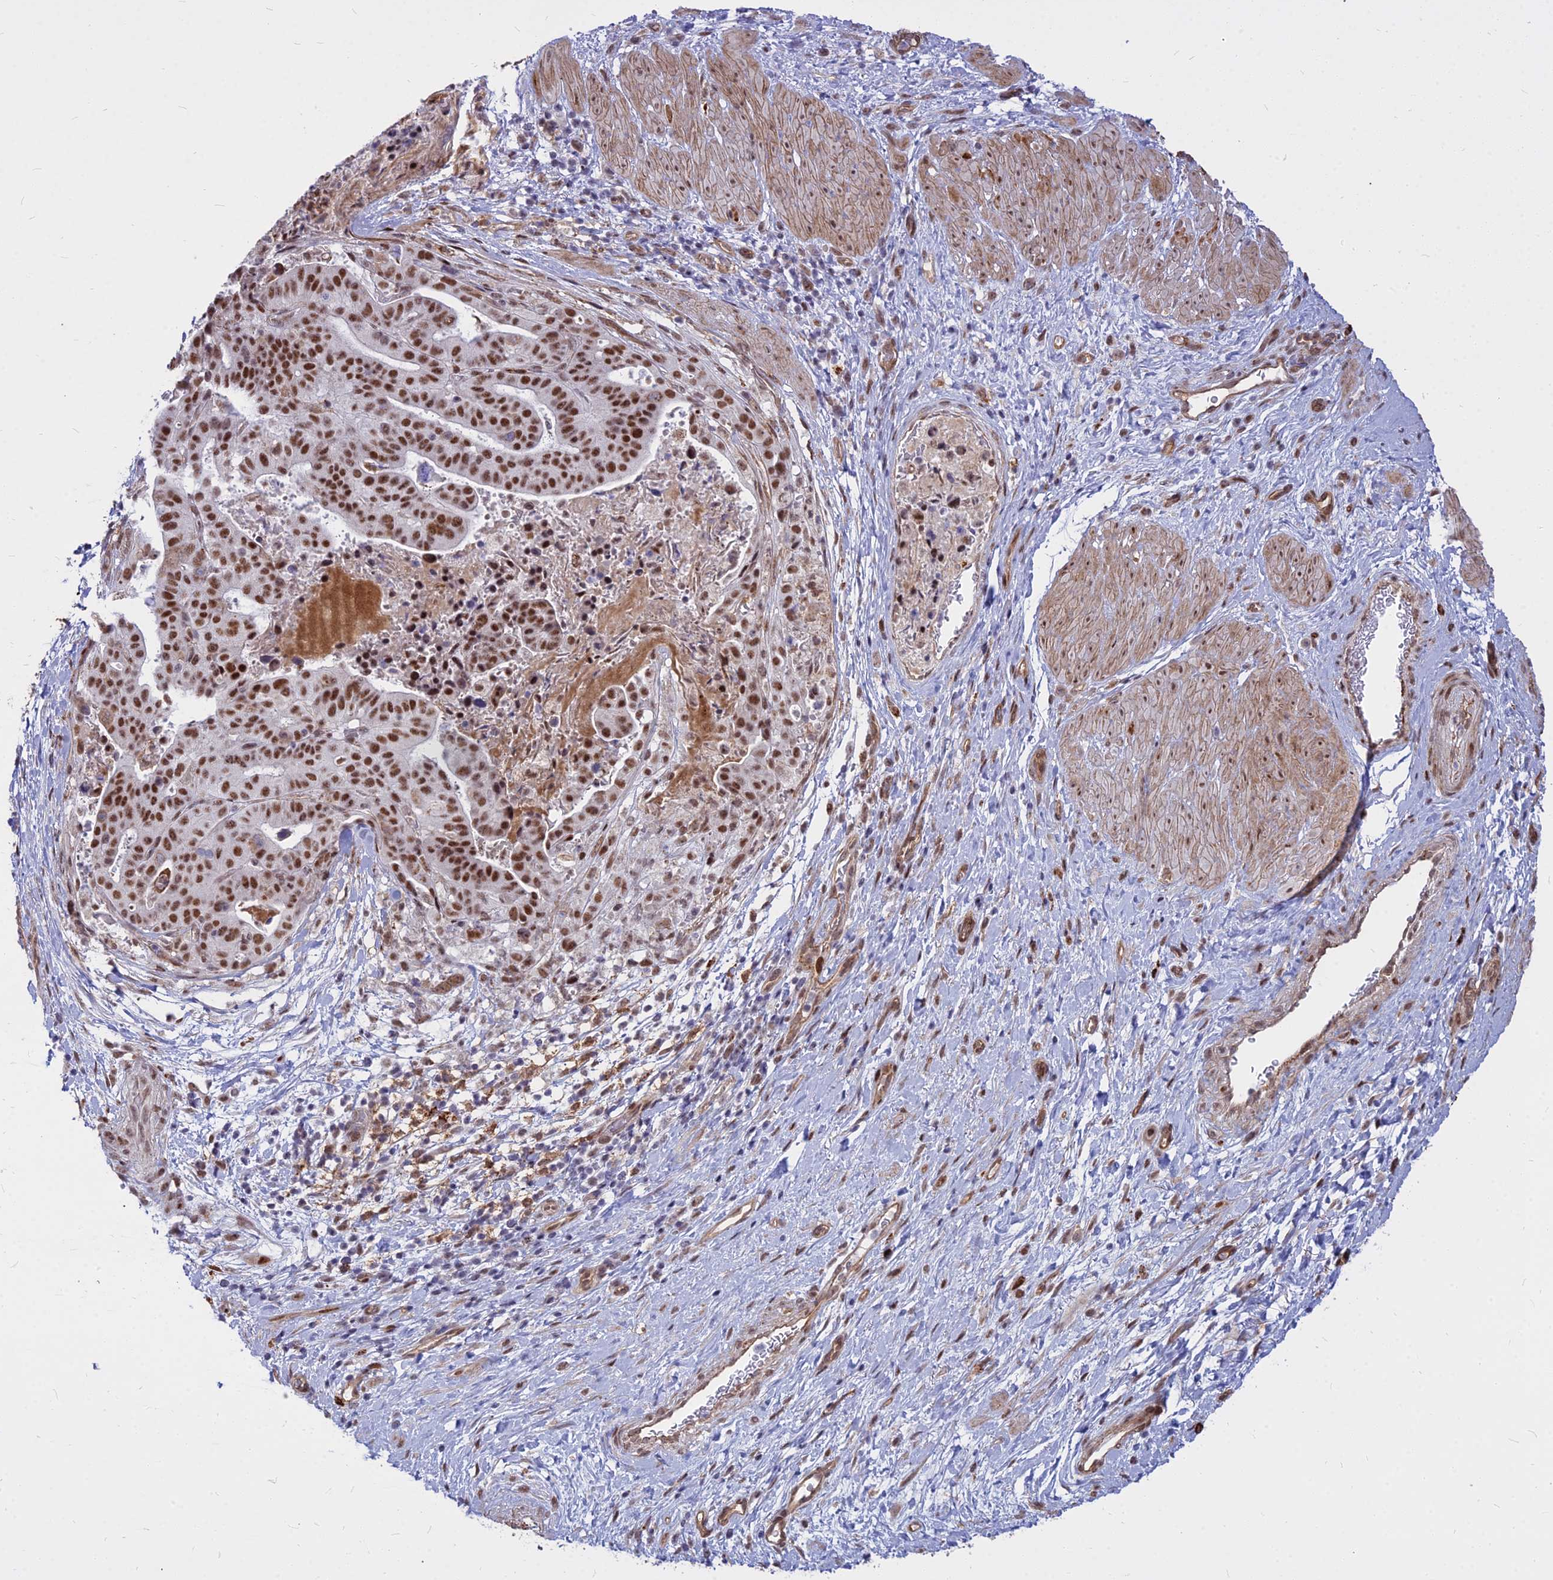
{"staining": {"intensity": "strong", "quantity": ">75%", "location": "nuclear"}, "tissue": "stomach cancer", "cell_type": "Tumor cells", "image_type": "cancer", "snomed": [{"axis": "morphology", "description": "Adenocarcinoma, NOS"}, {"axis": "topography", "description": "Stomach"}], "caption": "Stomach cancer stained with a brown dye exhibits strong nuclear positive staining in approximately >75% of tumor cells.", "gene": "ALG10", "patient": {"sex": "male", "age": 48}}